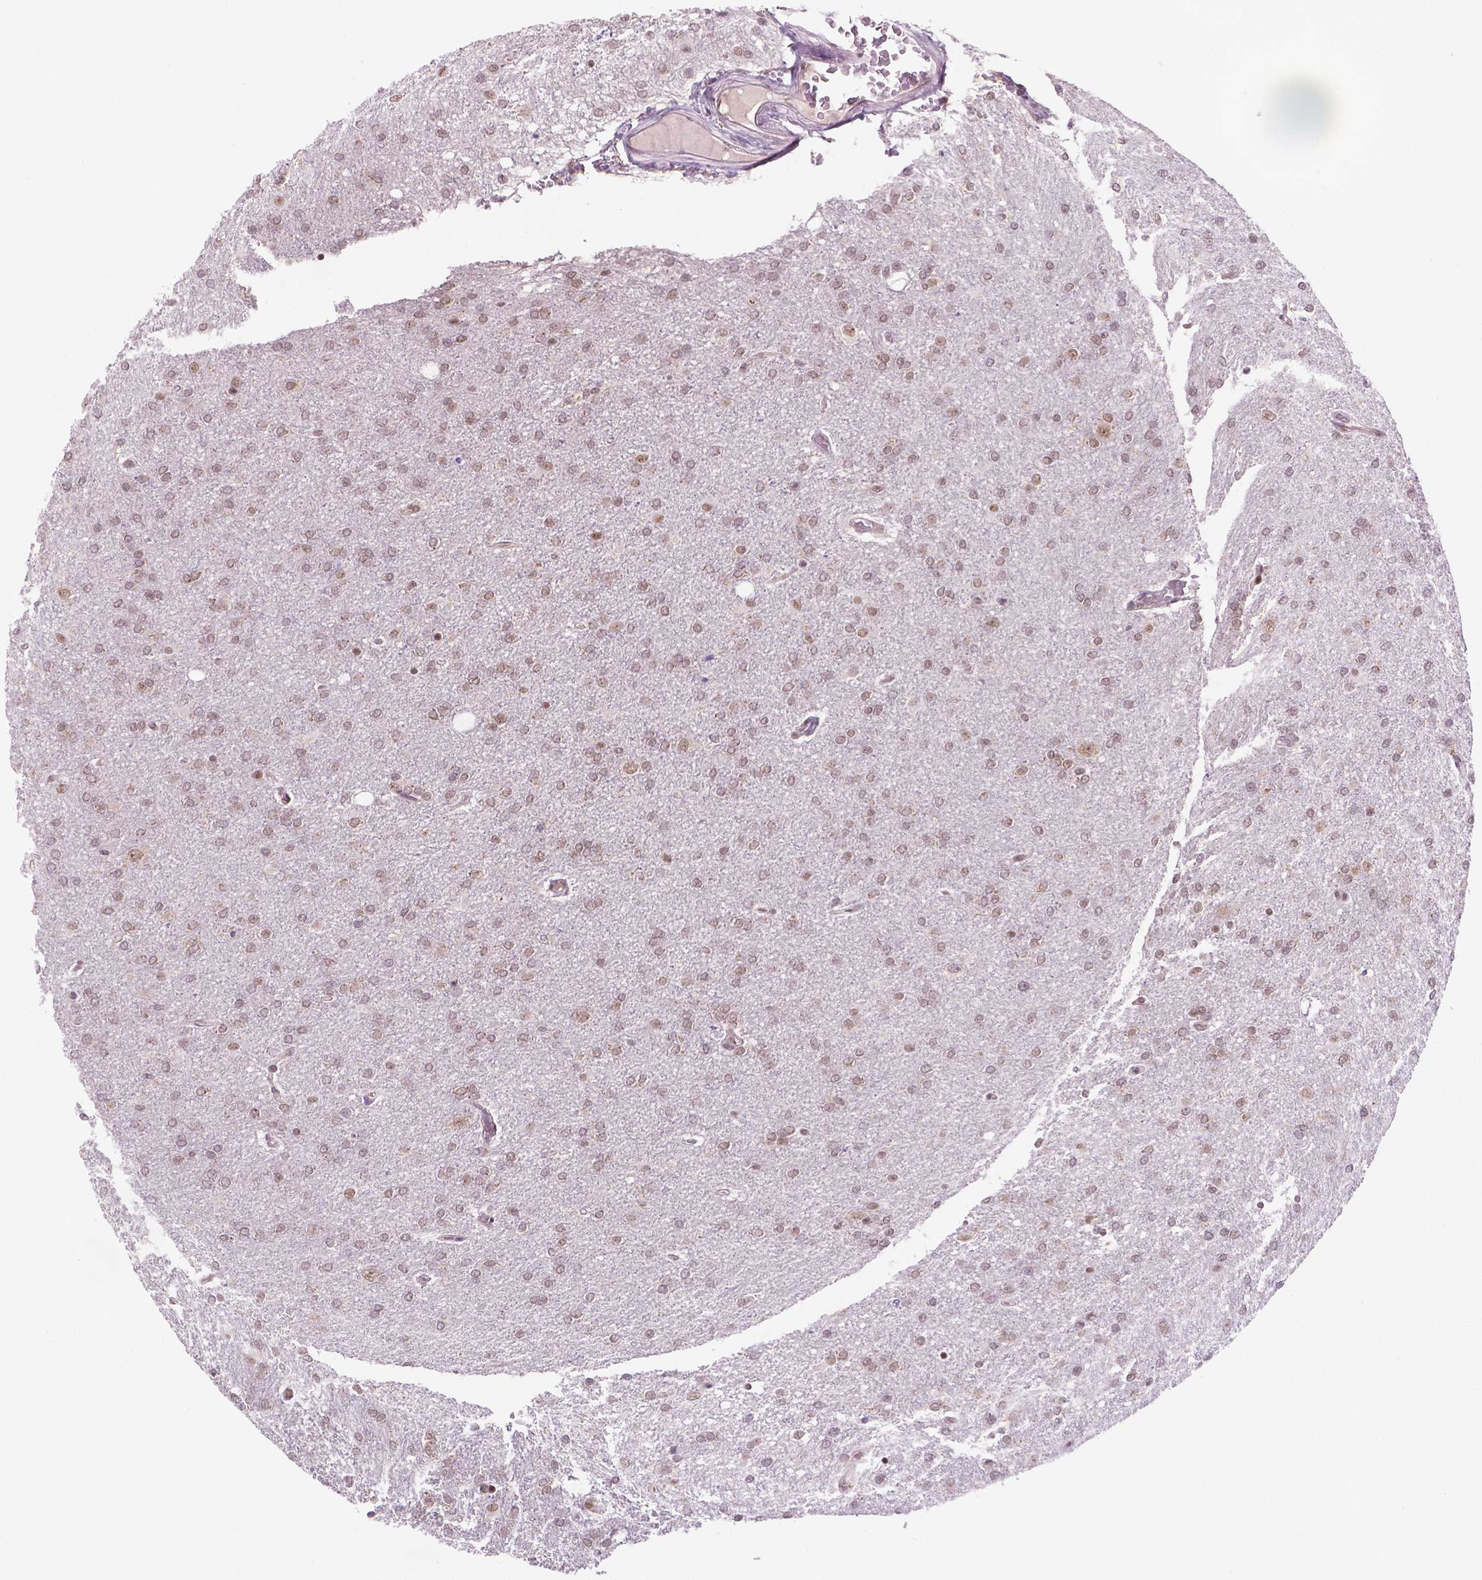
{"staining": {"intensity": "moderate", "quantity": "25%-75%", "location": "nuclear"}, "tissue": "glioma", "cell_type": "Tumor cells", "image_type": "cancer", "snomed": [{"axis": "morphology", "description": "Glioma, malignant, High grade"}, {"axis": "topography", "description": "Cerebral cortex"}], "caption": "Malignant high-grade glioma stained with a protein marker displays moderate staining in tumor cells.", "gene": "PER2", "patient": {"sex": "male", "age": 70}}